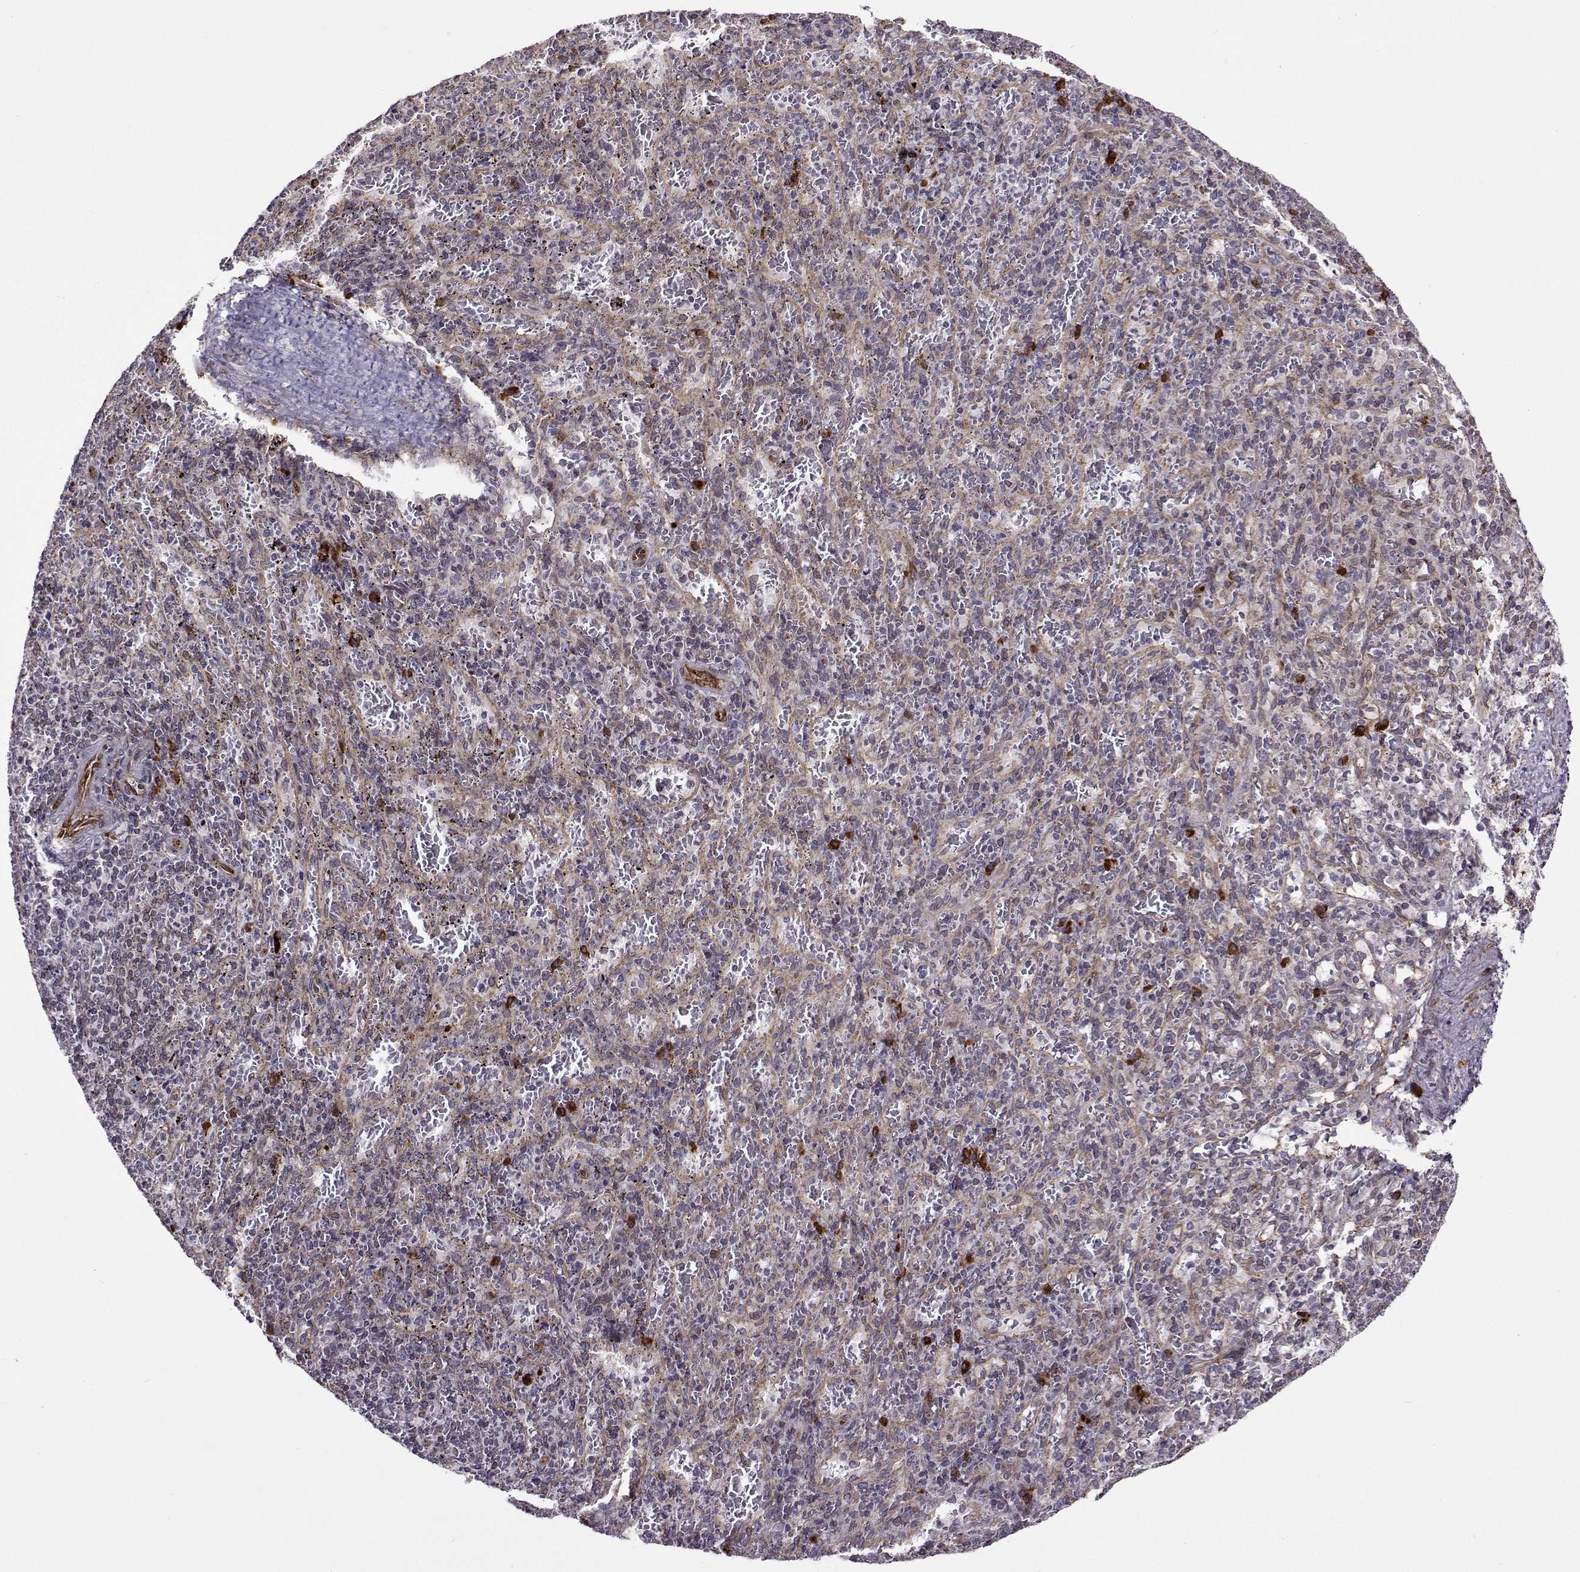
{"staining": {"intensity": "negative", "quantity": "none", "location": "none"}, "tissue": "spleen", "cell_type": "Cells in red pulp", "image_type": "normal", "snomed": [{"axis": "morphology", "description": "Normal tissue, NOS"}, {"axis": "topography", "description": "Spleen"}], "caption": "IHC photomicrograph of normal spleen: spleen stained with DAB reveals no significant protein staining in cells in red pulp. The staining was performed using DAB (3,3'-diaminobenzidine) to visualize the protein expression in brown, while the nuclei were stained in blue with hematoxylin (Magnification: 20x).", "gene": "PGRMC2", "patient": {"sex": "male", "age": 57}}